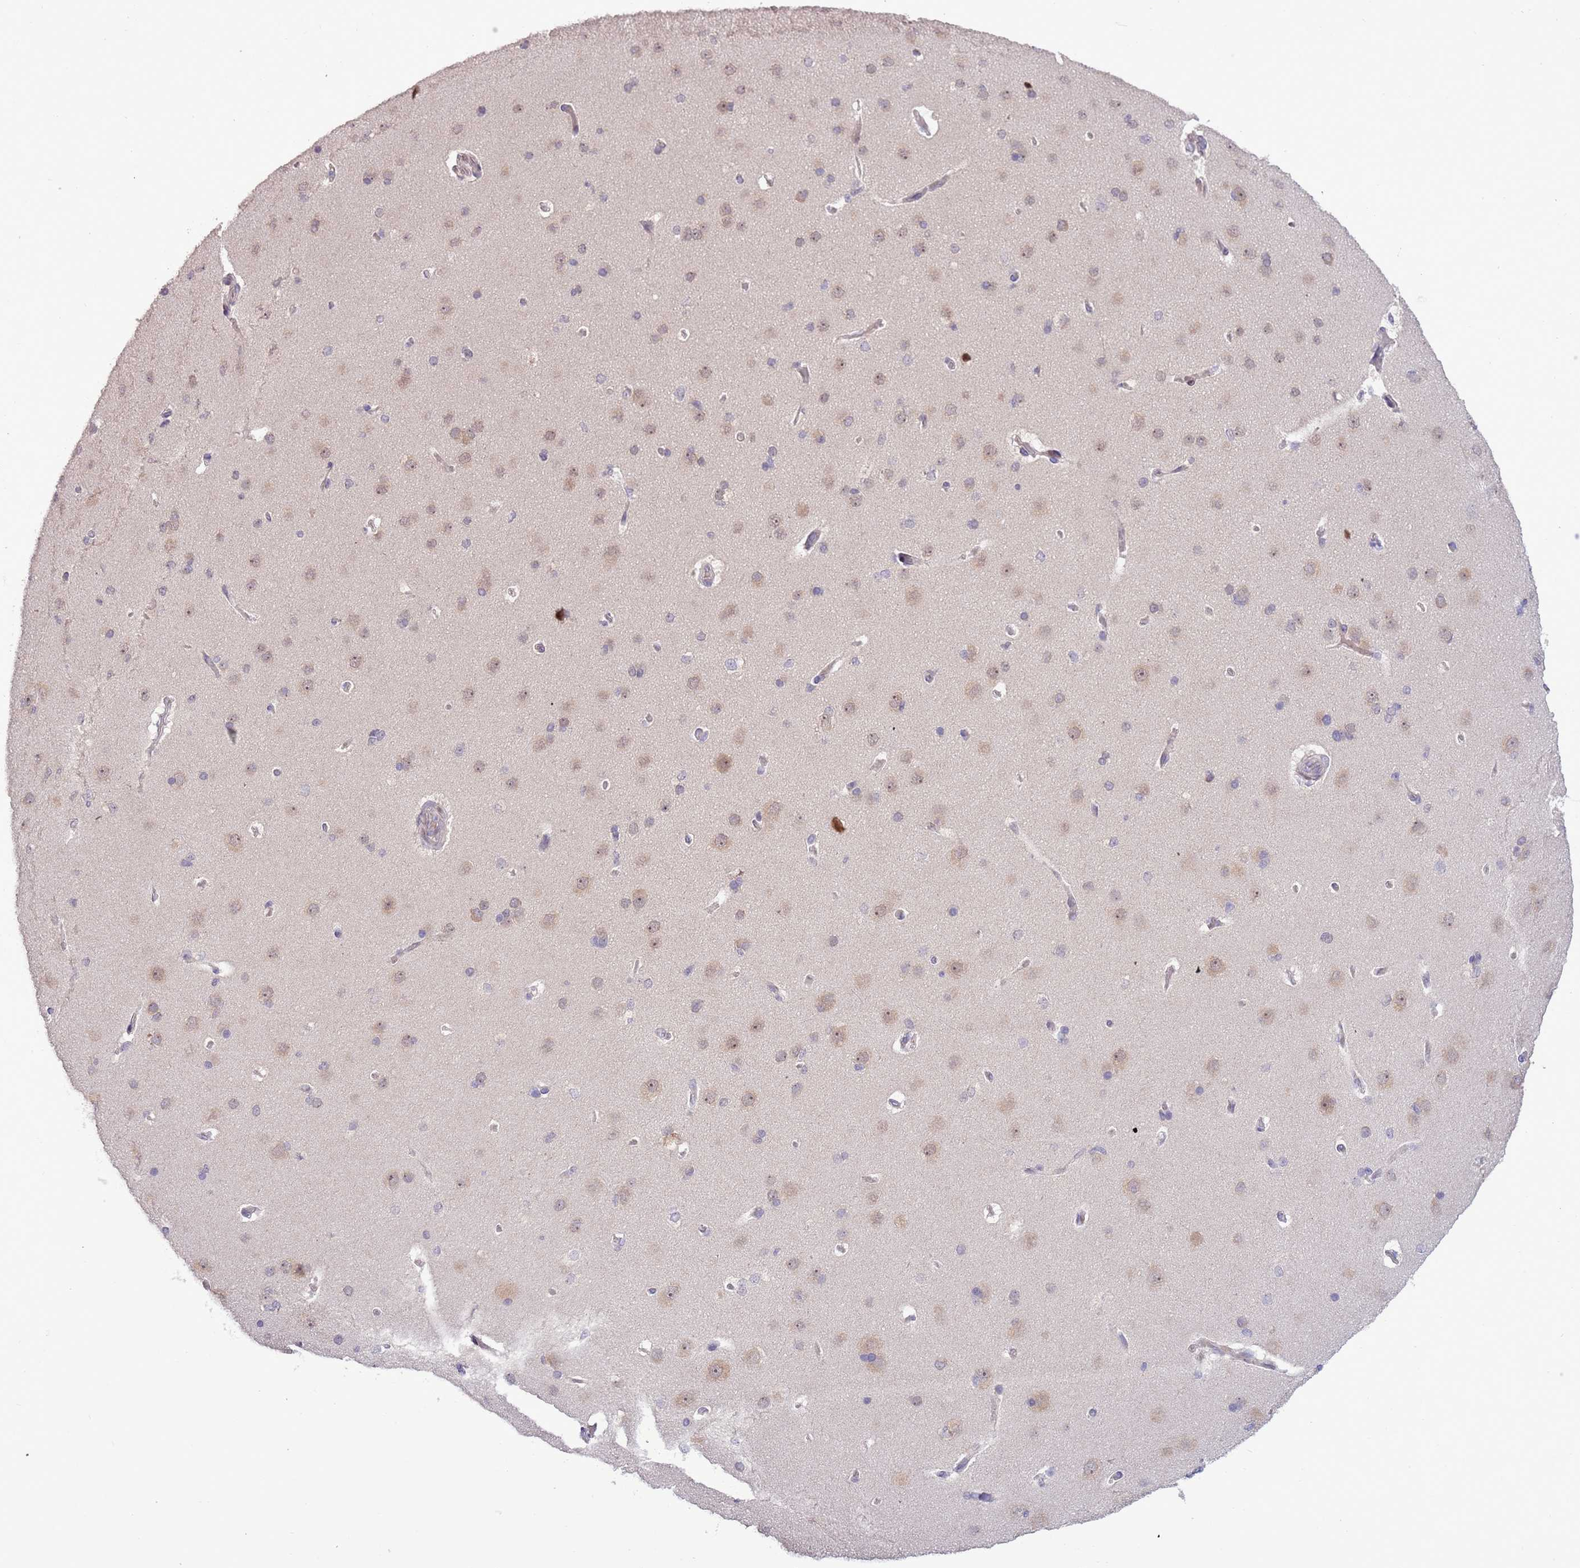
{"staining": {"intensity": "negative", "quantity": "none", "location": "none"}, "tissue": "cerebral cortex", "cell_type": "Endothelial cells", "image_type": "normal", "snomed": [{"axis": "morphology", "description": "Normal tissue, NOS"}, {"axis": "topography", "description": "Cerebral cortex"}], "caption": "High power microscopy image of an immunohistochemistry (IHC) photomicrograph of unremarkable cerebral cortex, revealing no significant staining in endothelial cells. (Brightfield microscopy of DAB immunohistochemistry (IHC) at high magnification).", "gene": "SHROOM3", "patient": {"sex": "male", "age": 62}}